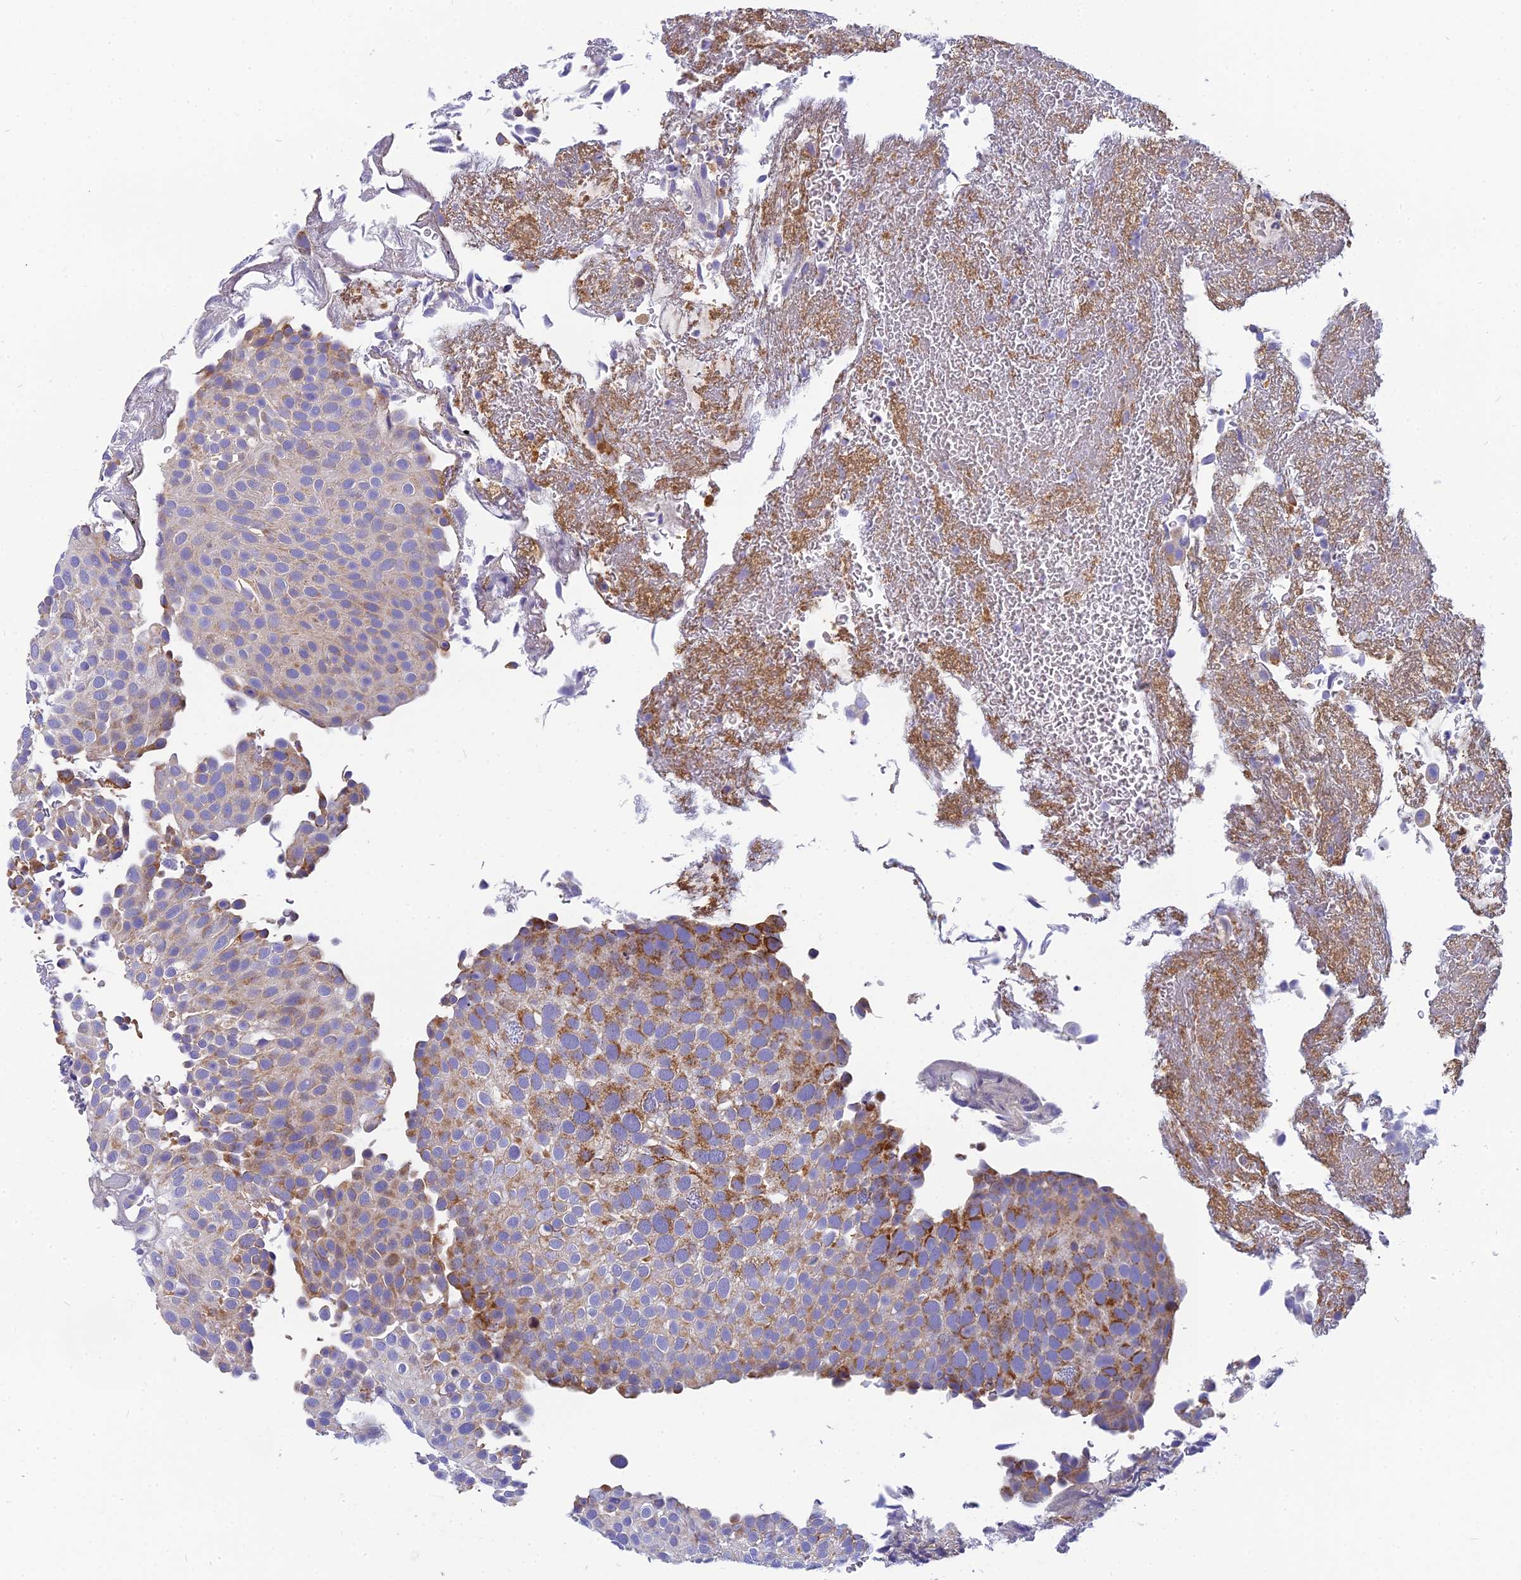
{"staining": {"intensity": "moderate", "quantity": "<25%", "location": "cytoplasmic/membranous"}, "tissue": "urothelial cancer", "cell_type": "Tumor cells", "image_type": "cancer", "snomed": [{"axis": "morphology", "description": "Urothelial carcinoma, Low grade"}, {"axis": "topography", "description": "Urinary bladder"}], "caption": "Tumor cells show low levels of moderate cytoplasmic/membranous expression in about <25% of cells in urothelial carcinoma (low-grade).", "gene": "CMC1", "patient": {"sex": "male", "age": 78}}